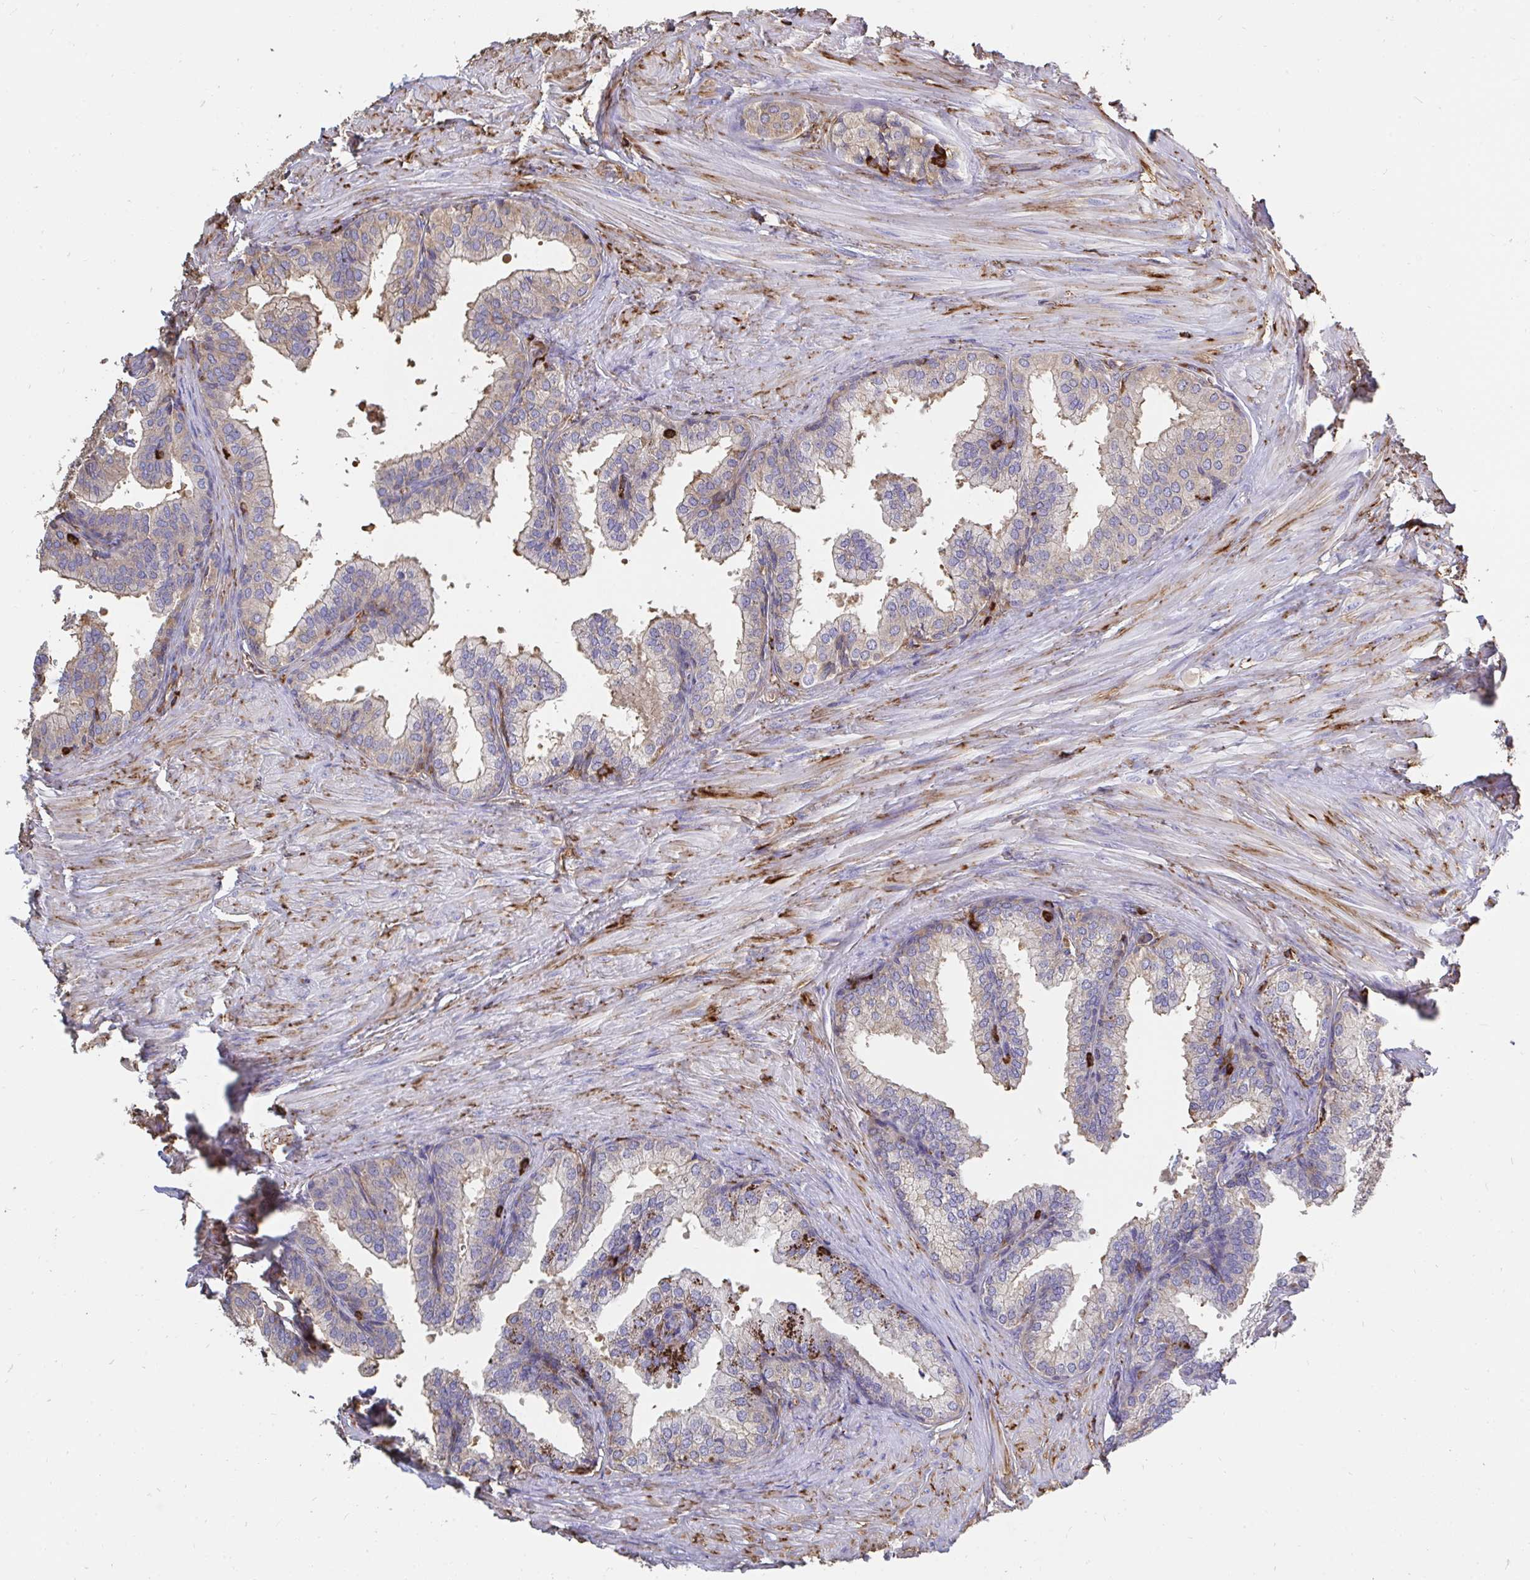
{"staining": {"intensity": "weak", "quantity": "25%-75%", "location": "cytoplasmic/membranous"}, "tissue": "prostate", "cell_type": "Glandular cells", "image_type": "normal", "snomed": [{"axis": "morphology", "description": "Normal tissue, NOS"}, {"axis": "topography", "description": "Prostate"}, {"axis": "topography", "description": "Peripheral nerve tissue"}], "caption": "Normal prostate shows weak cytoplasmic/membranous staining in approximately 25%-75% of glandular cells, visualized by immunohistochemistry.", "gene": "CFL1", "patient": {"sex": "male", "age": 55}}